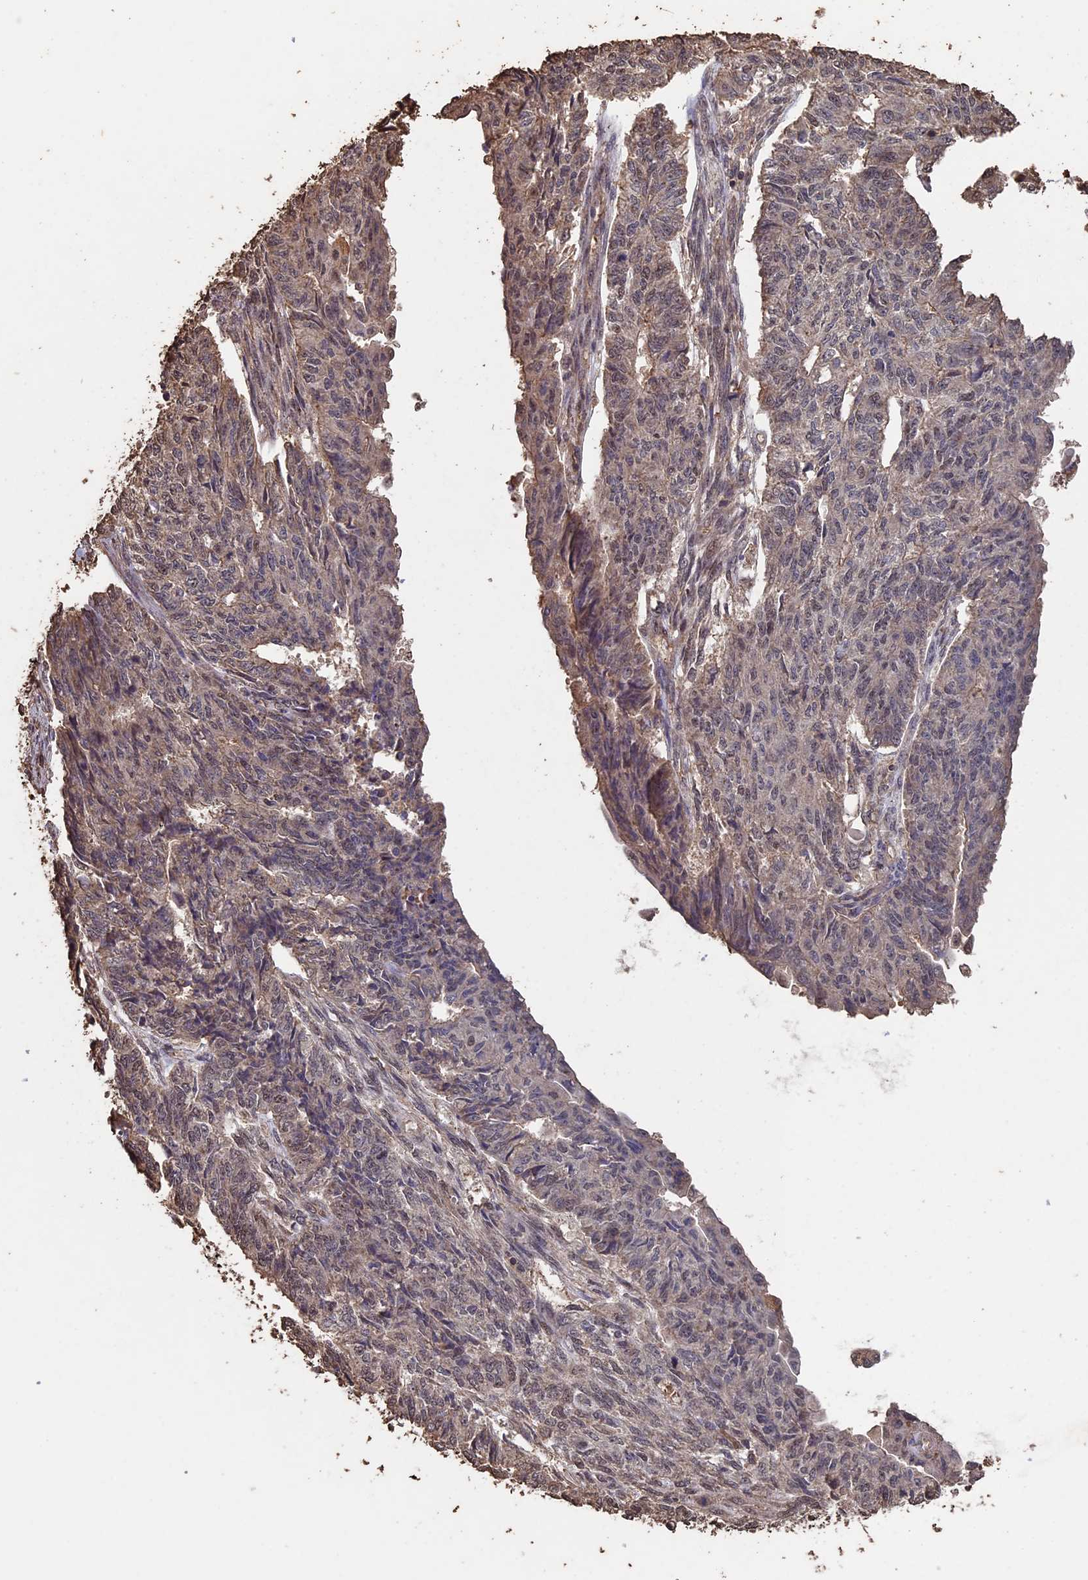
{"staining": {"intensity": "weak", "quantity": "<25%", "location": "cytoplasmic/membranous"}, "tissue": "endometrial cancer", "cell_type": "Tumor cells", "image_type": "cancer", "snomed": [{"axis": "morphology", "description": "Adenocarcinoma, NOS"}, {"axis": "topography", "description": "Endometrium"}], "caption": "Immunohistochemical staining of human adenocarcinoma (endometrial) demonstrates no significant positivity in tumor cells.", "gene": "HUNK", "patient": {"sex": "female", "age": 32}}